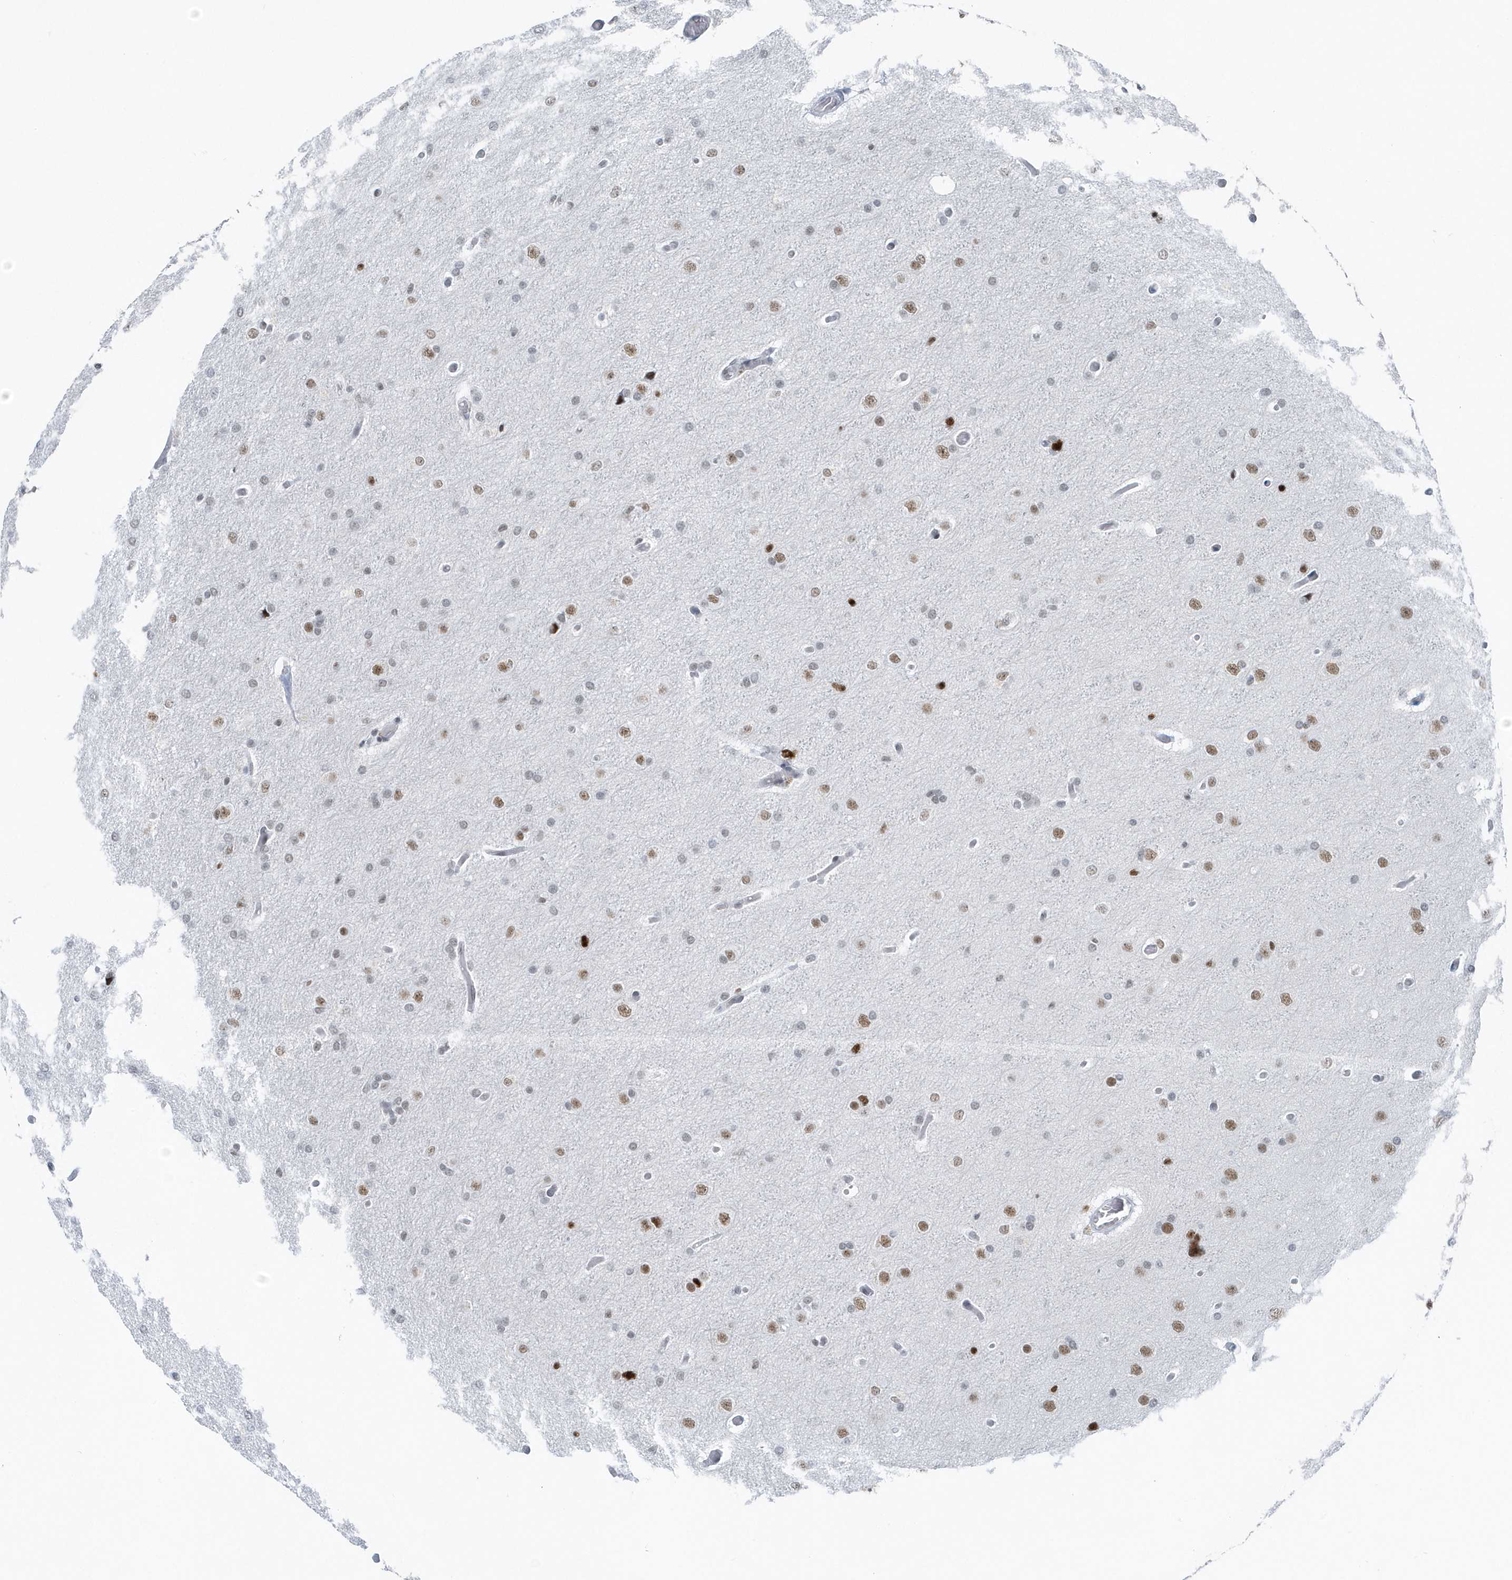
{"staining": {"intensity": "moderate", "quantity": "25%-75%", "location": "nuclear"}, "tissue": "glioma", "cell_type": "Tumor cells", "image_type": "cancer", "snomed": [{"axis": "morphology", "description": "Glioma, malignant, High grade"}, {"axis": "topography", "description": "Cerebral cortex"}], "caption": "High-magnification brightfield microscopy of malignant glioma (high-grade) stained with DAB (3,3'-diaminobenzidine) (brown) and counterstained with hematoxylin (blue). tumor cells exhibit moderate nuclear expression is identified in about25%-75% of cells. (DAB (3,3'-diaminobenzidine) = brown stain, brightfield microscopy at high magnification).", "gene": "FIP1L1", "patient": {"sex": "female", "age": 36}}